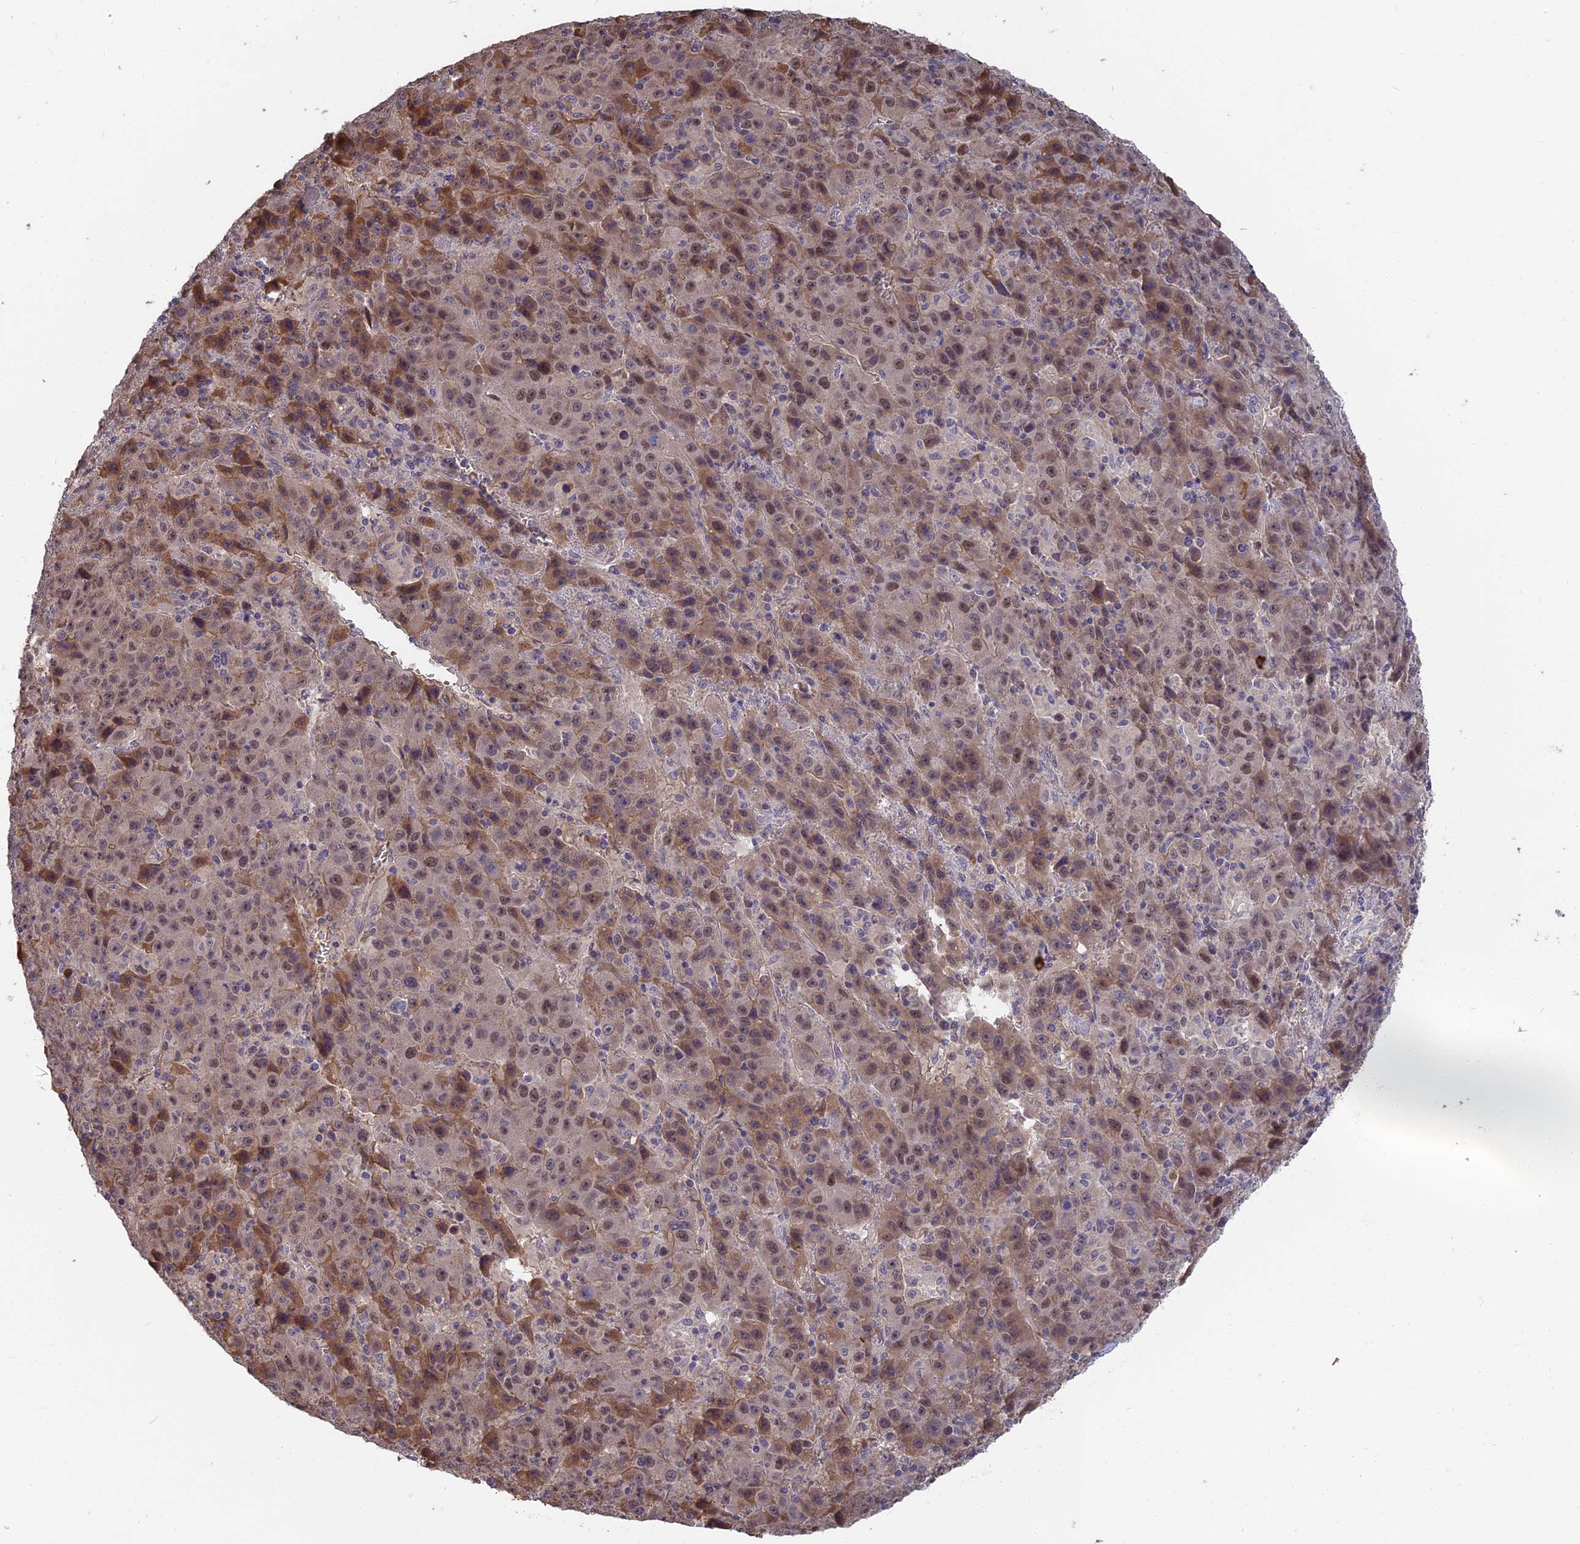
{"staining": {"intensity": "moderate", "quantity": "25%-75%", "location": "cytoplasmic/membranous,nuclear"}, "tissue": "liver cancer", "cell_type": "Tumor cells", "image_type": "cancer", "snomed": [{"axis": "morphology", "description": "Carcinoma, Hepatocellular, NOS"}, {"axis": "topography", "description": "Liver"}], "caption": "IHC image of human hepatocellular carcinoma (liver) stained for a protein (brown), which displays medium levels of moderate cytoplasmic/membranous and nuclear staining in approximately 25%-75% of tumor cells.", "gene": "ERMAP", "patient": {"sex": "female", "age": 53}}